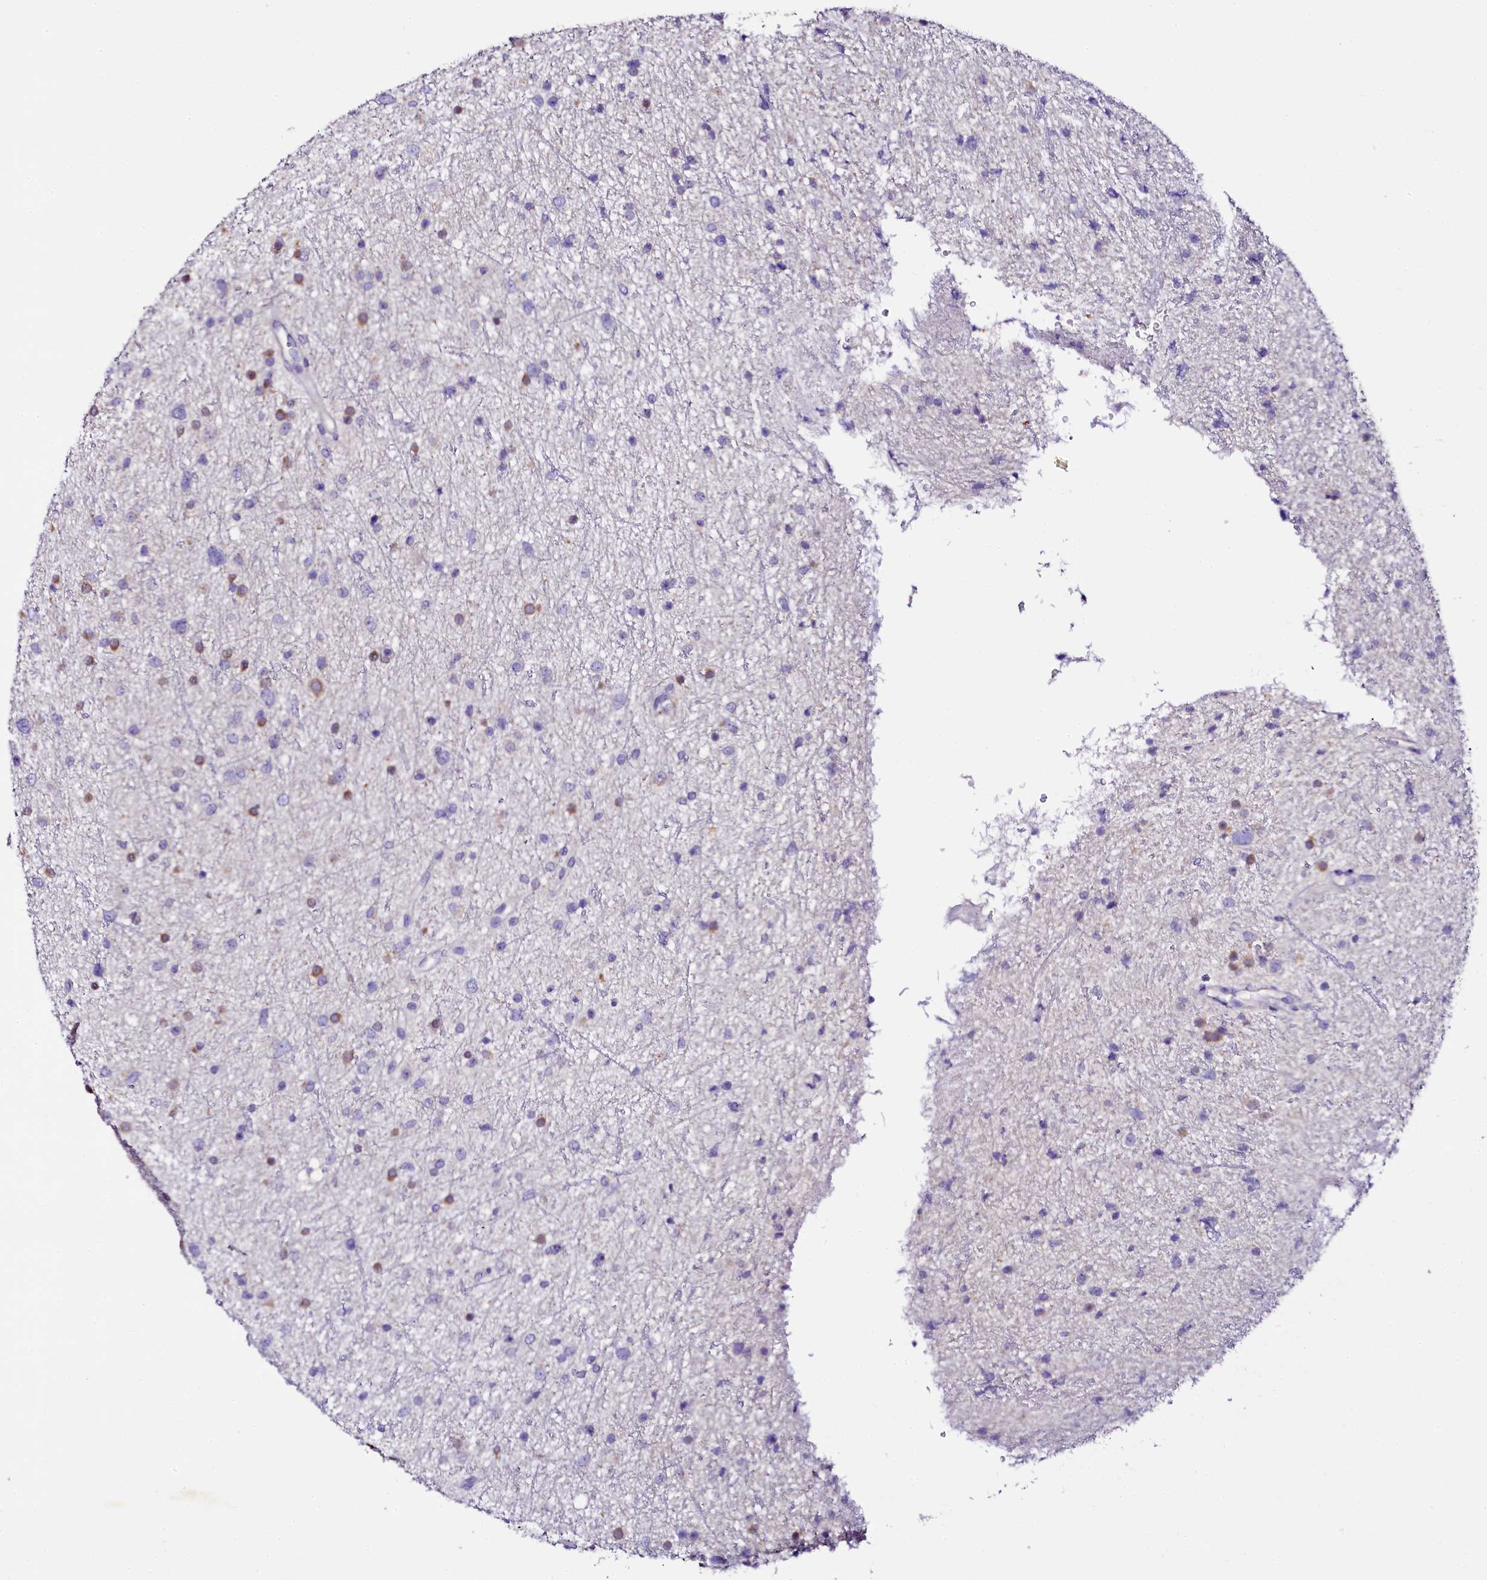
{"staining": {"intensity": "moderate", "quantity": "<25%", "location": "cytoplasmic/membranous"}, "tissue": "glioma", "cell_type": "Tumor cells", "image_type": "cancer", "snomed": [{"axis": "morphology", "description": "Glioma, malignant, Low grade"}, {"axis": "topography", "description": "Cerebral cortex"}], "caption": "Moderate cytoplasmic/membranous expression for a protein is appreciated in about <25% of tumor cells of malignant low-grade glioma using immunohistochemistry.", "gene": "NAA16", "patient": {"sex": "female", "age": 39}}